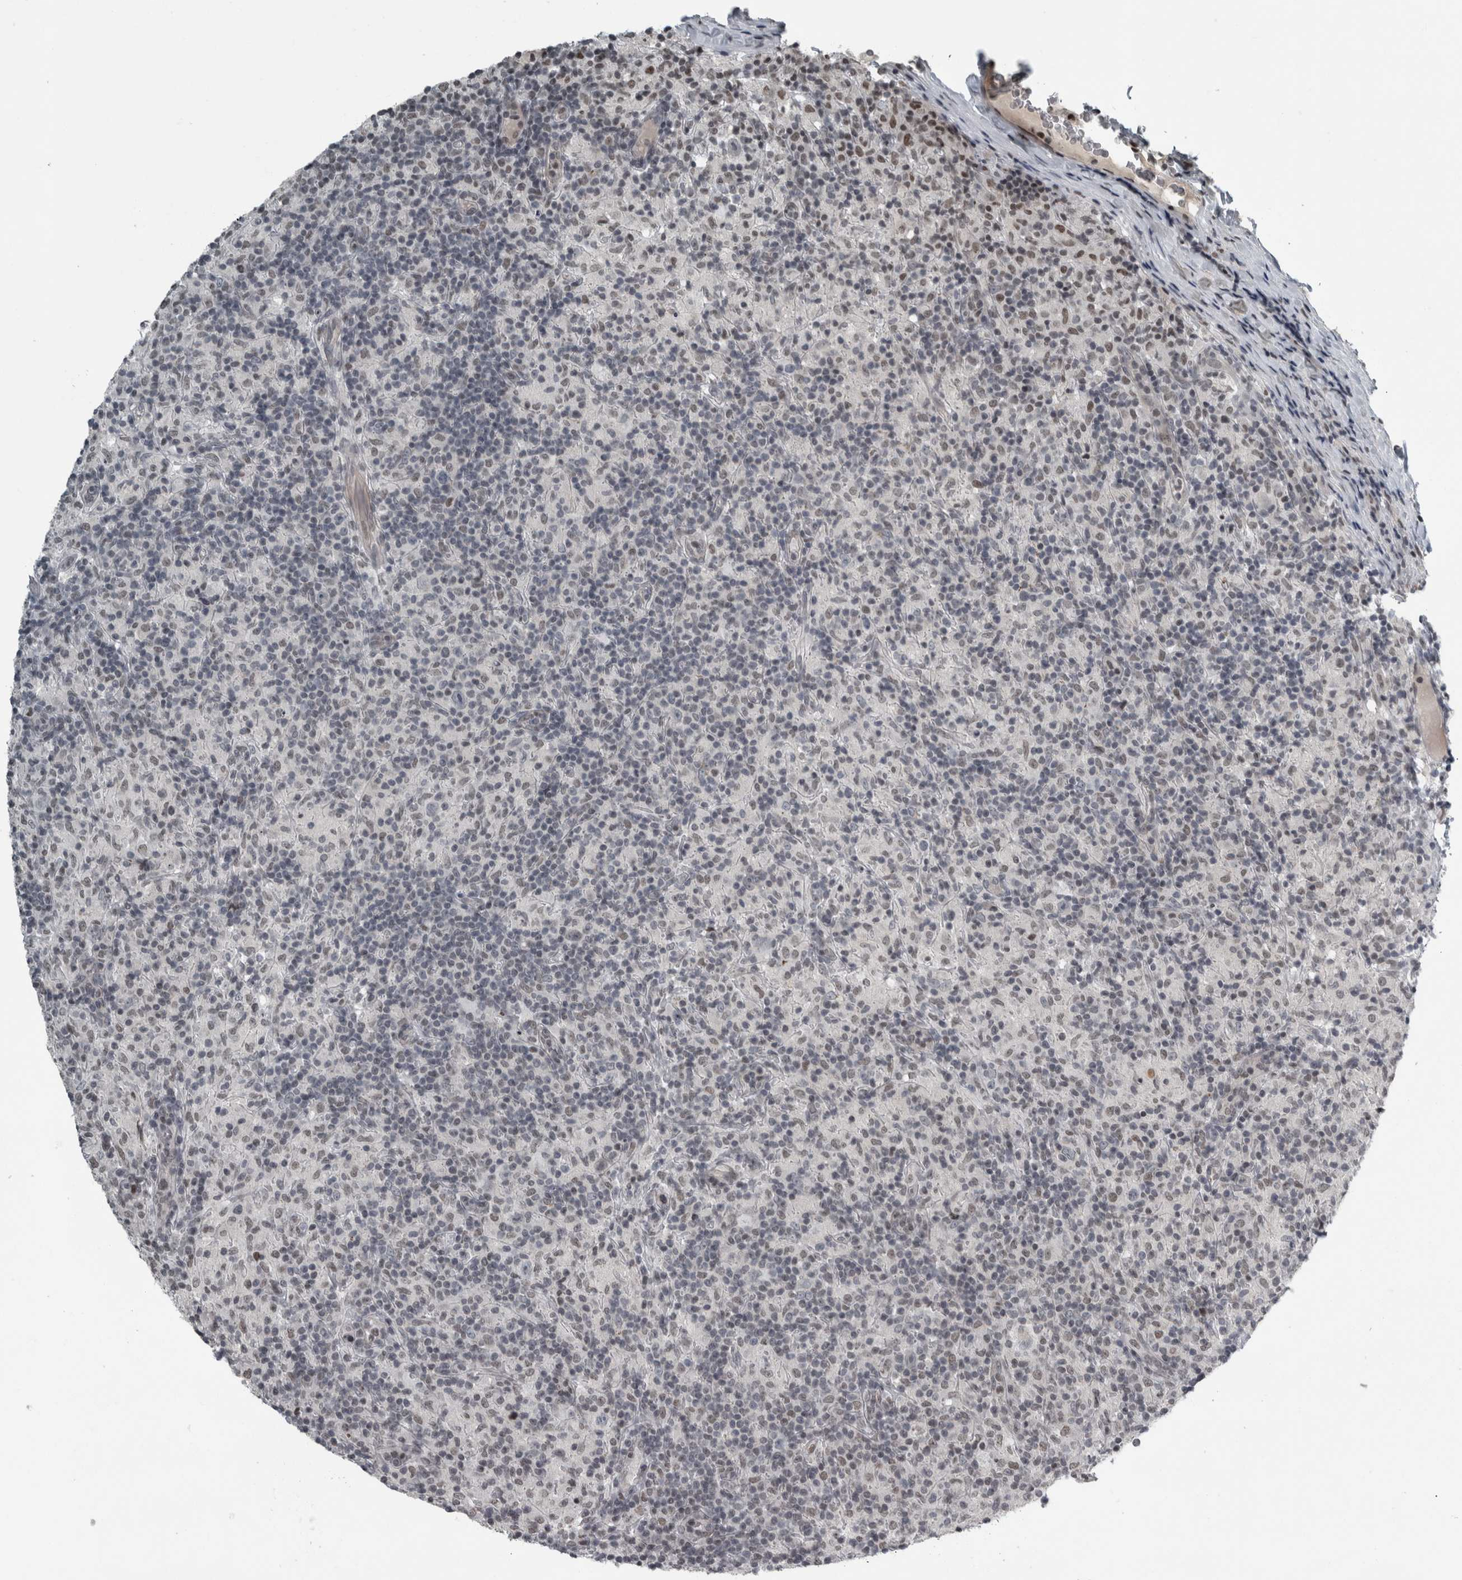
{"staining": {"intensity": "negative", "quantity": "none", "location": "none"}, "tissue": "lymphoma", "cell_type": "Tumor cells", "image_type": "cancer", "snomed": [{"axis": "morphology", "description": "Hodgkin's disease, NOS"}, {"axis": "topography", "description": "Lymph node"}], "caption": "Hodgkin's disease was stained to show a protein in brown. There is no significant expression in tumor cells. (DAB (3,3'-diaminobenzidine) immunohistochemistry with hematoxylin counter stain).", "gene": "UNC50", "patient": {"sex": "male", "age": 70}}